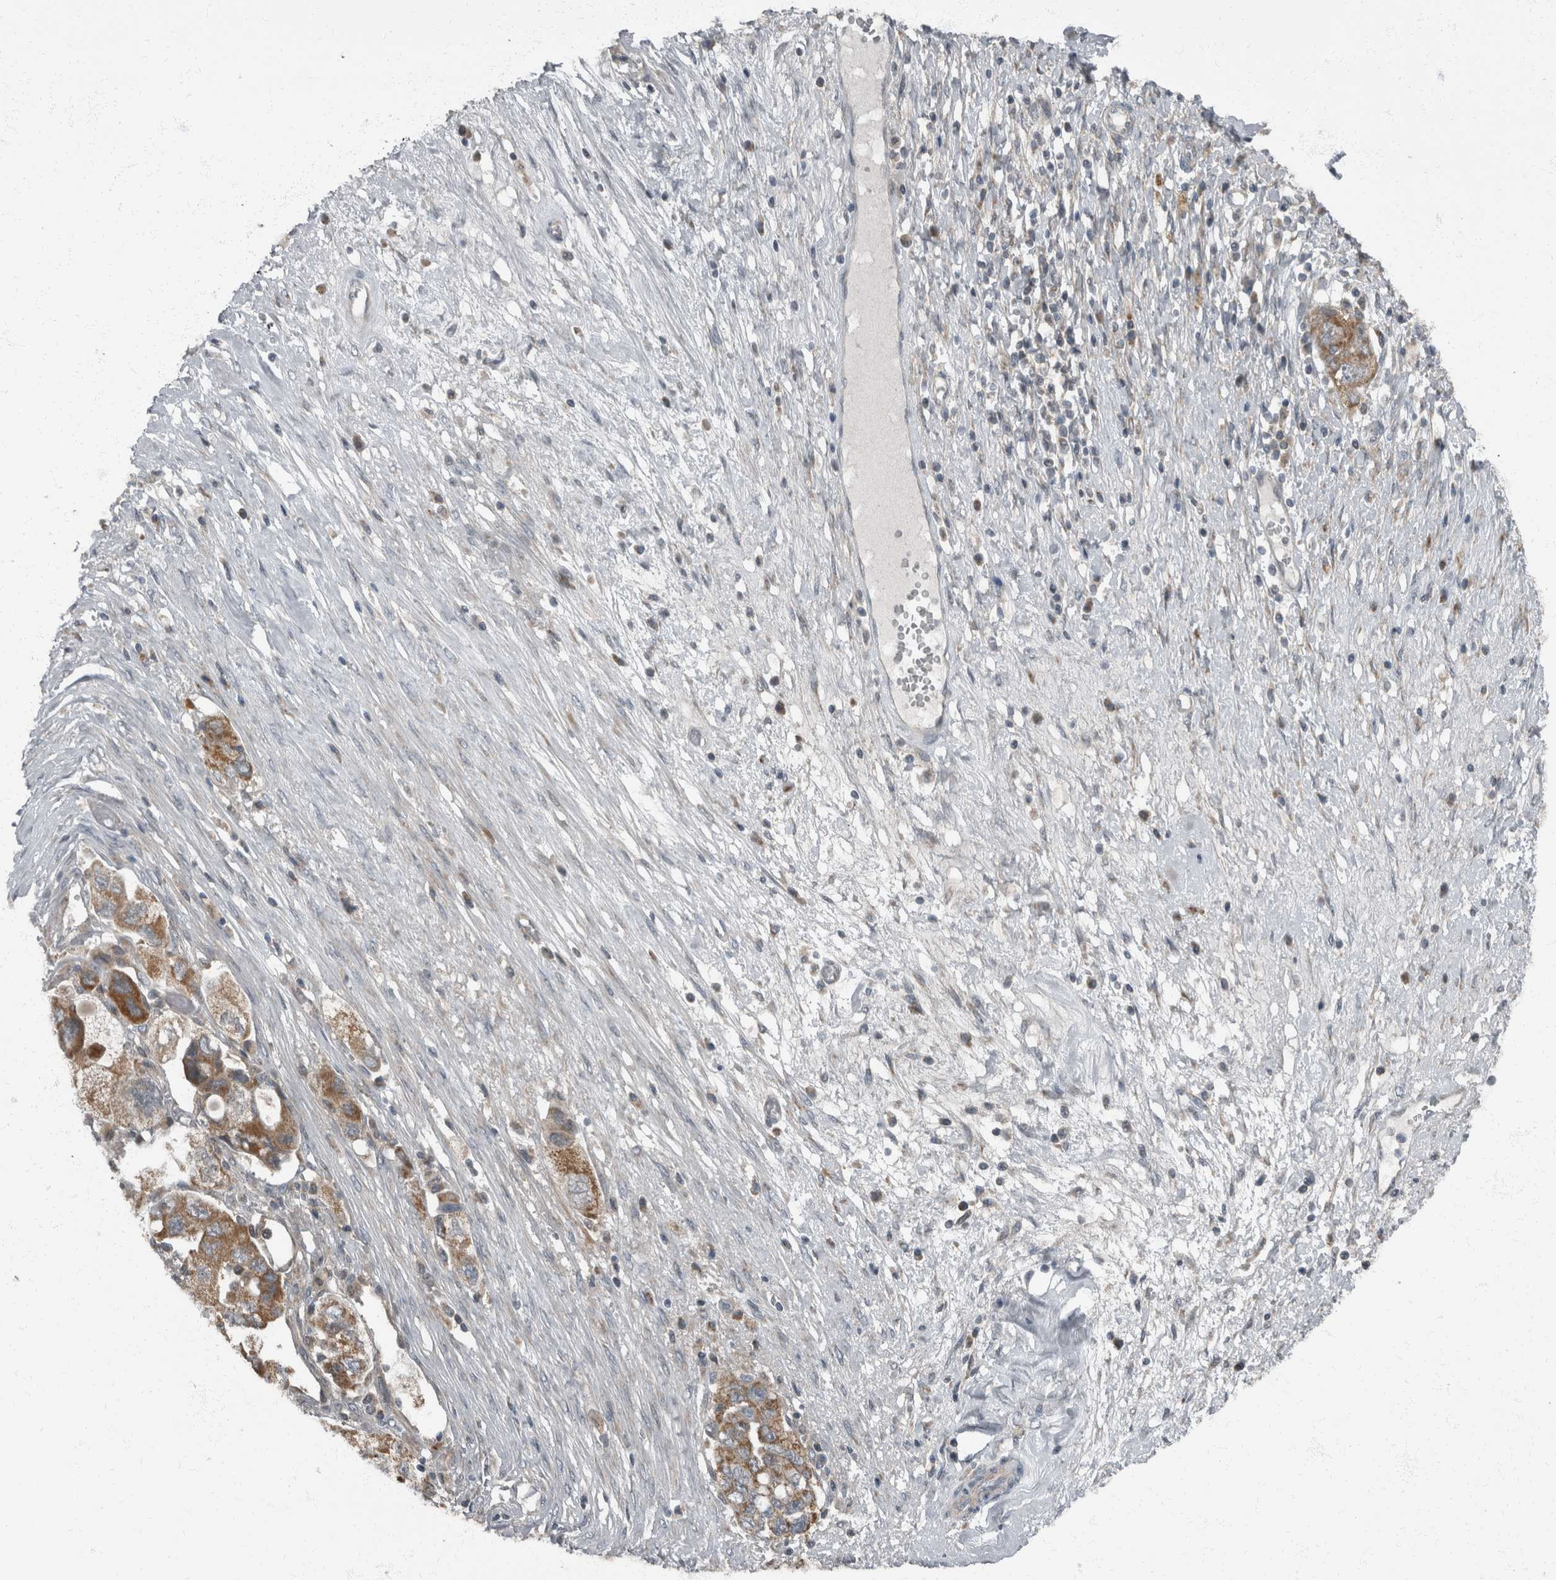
{"staining": {"intensity": "moderate", "quantity": ">75%", "location": "cytoplasmic/membranous"}, "tissue": "ovarian cancer", "cell_type": "Tumor cells", "image_type": "cancer", "snomed": [{"axis": "morphology", "description": "Carcinoma, NOS"}, {"axis": "morphology", "description": "Cystadenocarcinoma, serous, NOS"}, {"axis": "topography", "description": "Ovary"}], "caption": "Immunohistochemical staining of ovarian serous cystadenocarcinoma displays medium levels of moderate cytoplasmic/membranous expression in about >75% of tumor cells. (brown staining indicates protein expression, while blue staining denotes nuclei).", "gene": "RABGGTB", "patient": {"sex": "female", "age": 69}}